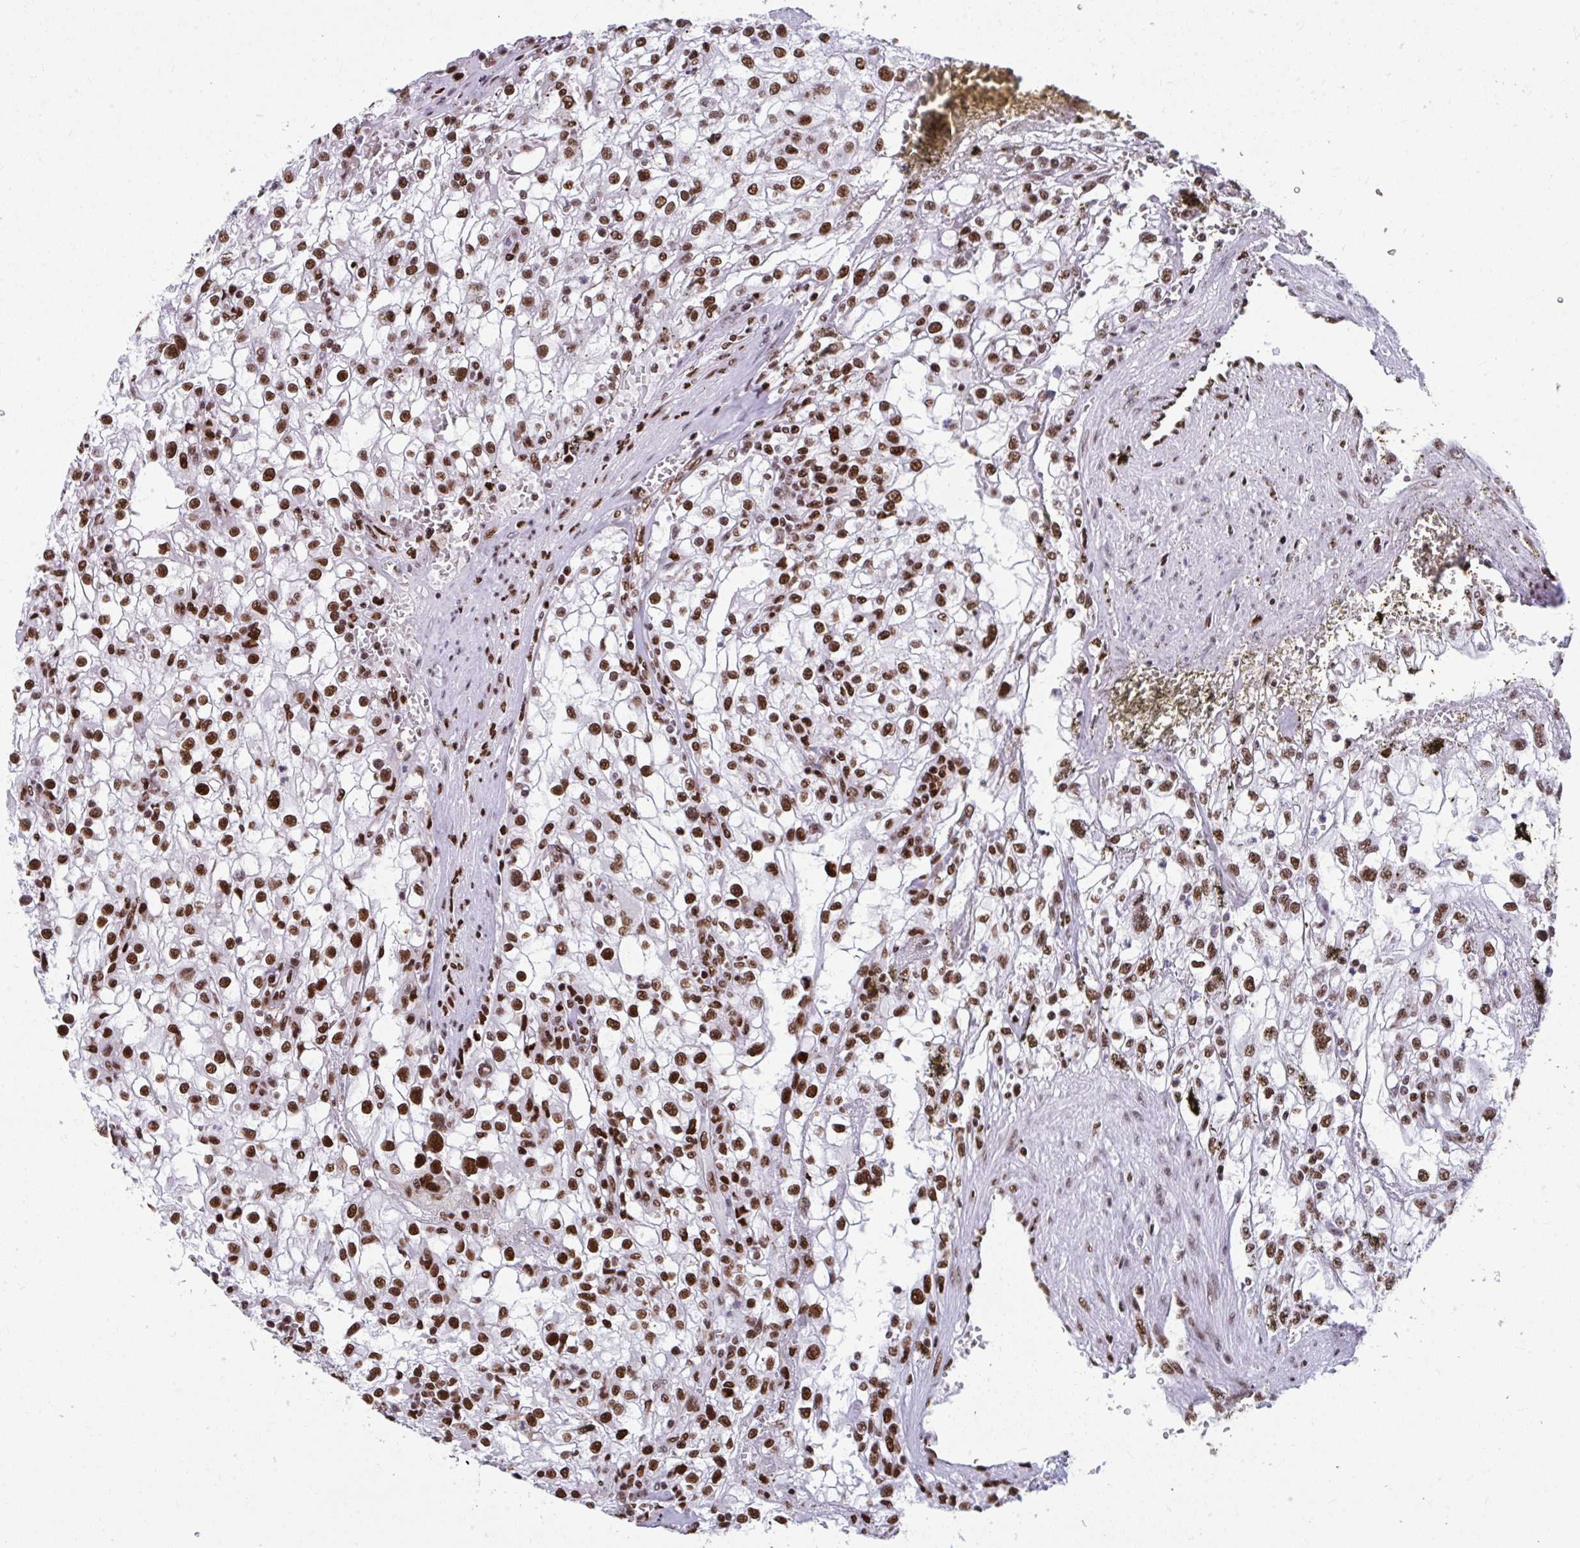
{"staining": {"intensity": "strong", "quantity": ">75%", "location": "nuclear"}, "tissue": "renal cancer", "cell_type": "Tumor cells", "image_type": "cancer", "snomed": [{"axis": "morphology", "description": "Adenocarcinoma, NOS"}, {"axis": "topography", "description": "Kidney"}], "caption": "Renal cancer (adenocarcinoma) stained with DAB IHC demonstrates high levels of strong nuclear expression in about >75% of tumor cells. (DAB (3,3'-diaminobenzidine) IHC, brown staining for protein, blue staining for nuclei).", "gene": "SLC35C2", "patient": {"sex": "female", "age": 74}}